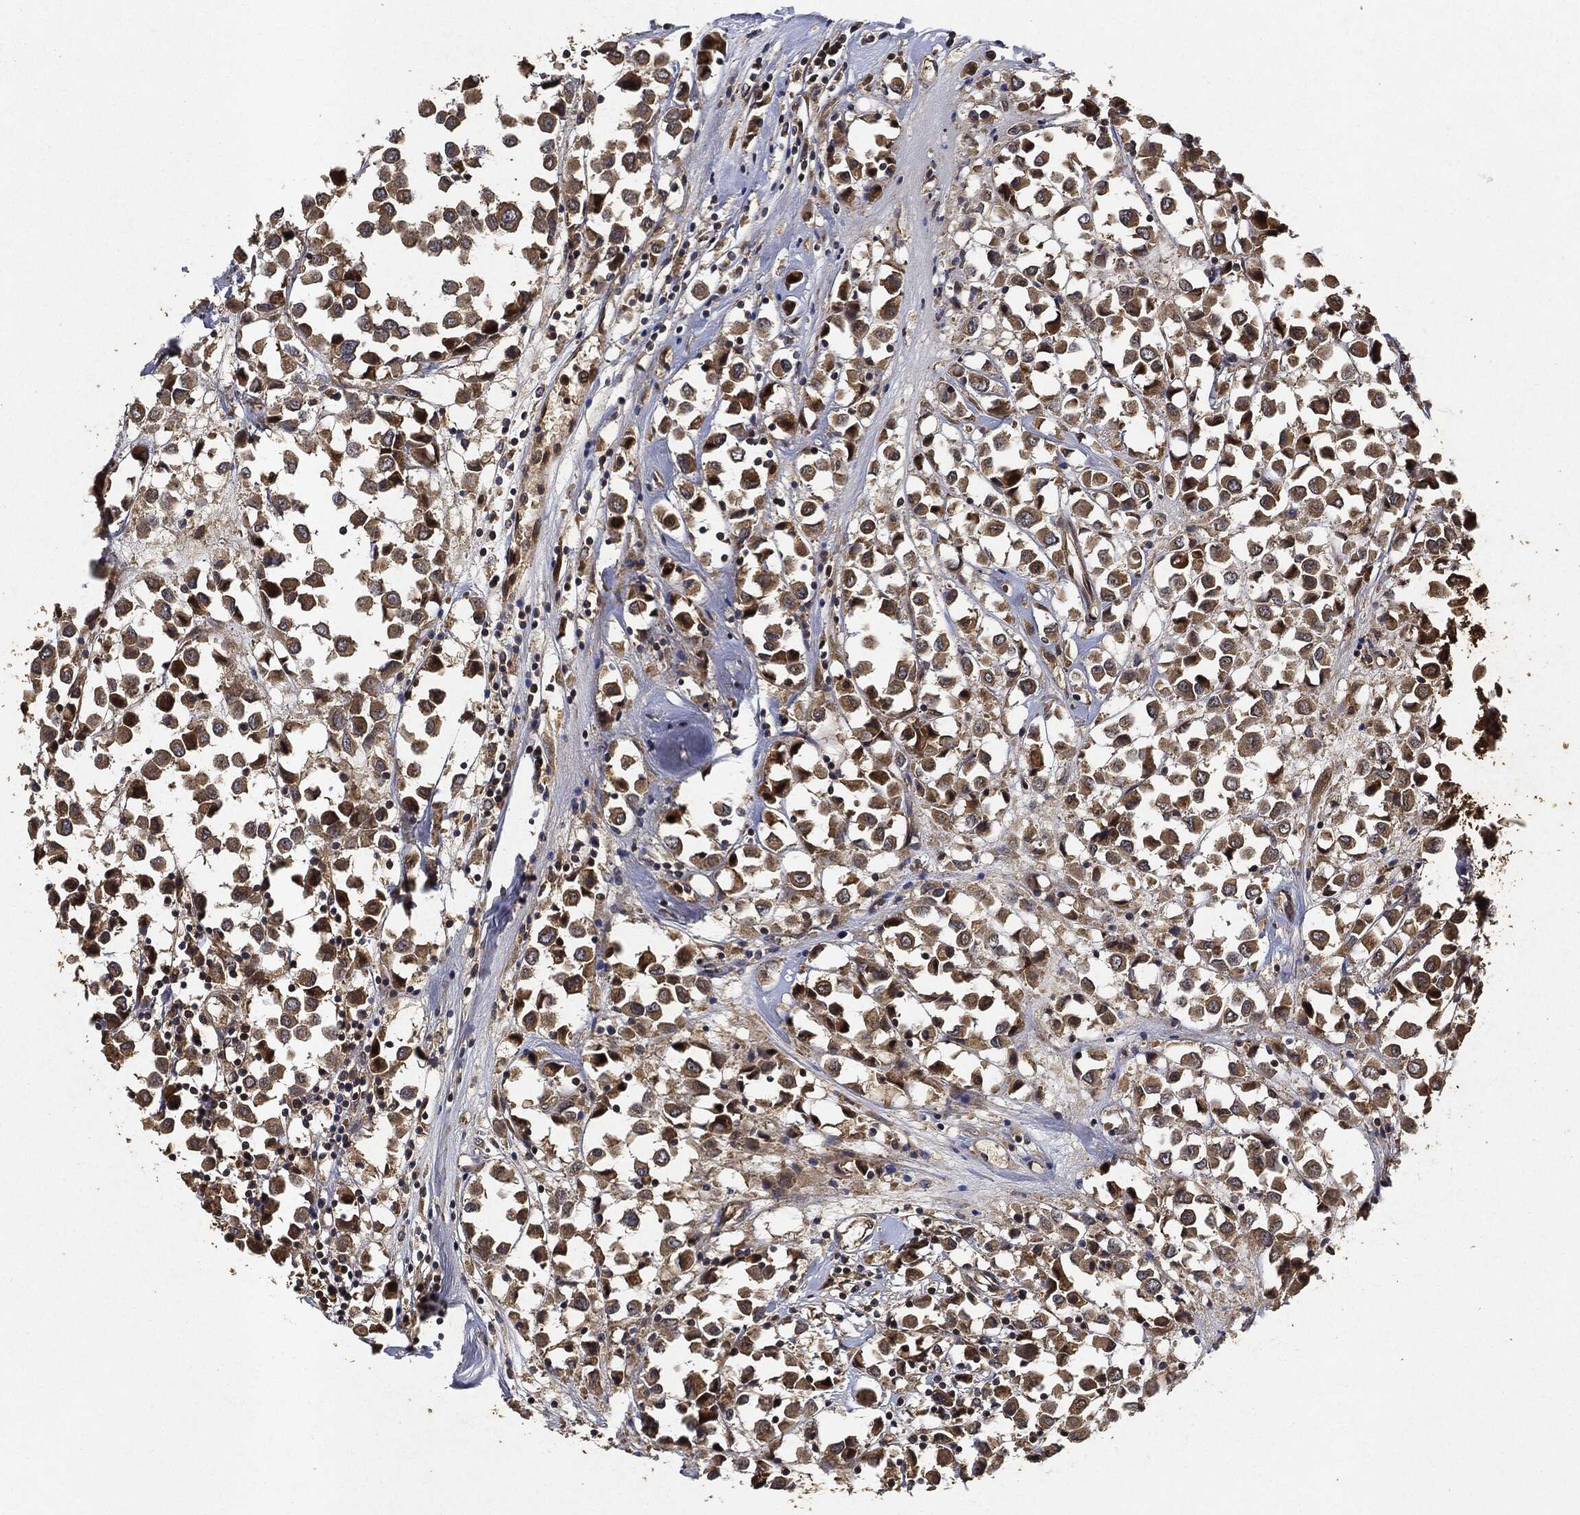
{"staining": {"intensity": "weak", "quantity": ">75%", "location": "cytoplasmic/membranous"}, "tissue": "breast cancer", "cell_type": "Tumor cells", "image_type": "cancer", "snomed": [{"axis": "morphology", "description": "Duct carcinoma"}, {"axis": "topography", "description": "Breast"}], "caption": "Tumor cells exhibit weak cytoplasmic/membranous staining in approximately >75% of cells in breast cancer (invasive ductal carcinoma).", "gene": "MLST8", "patient": {"sex": "female", "age": 61}}